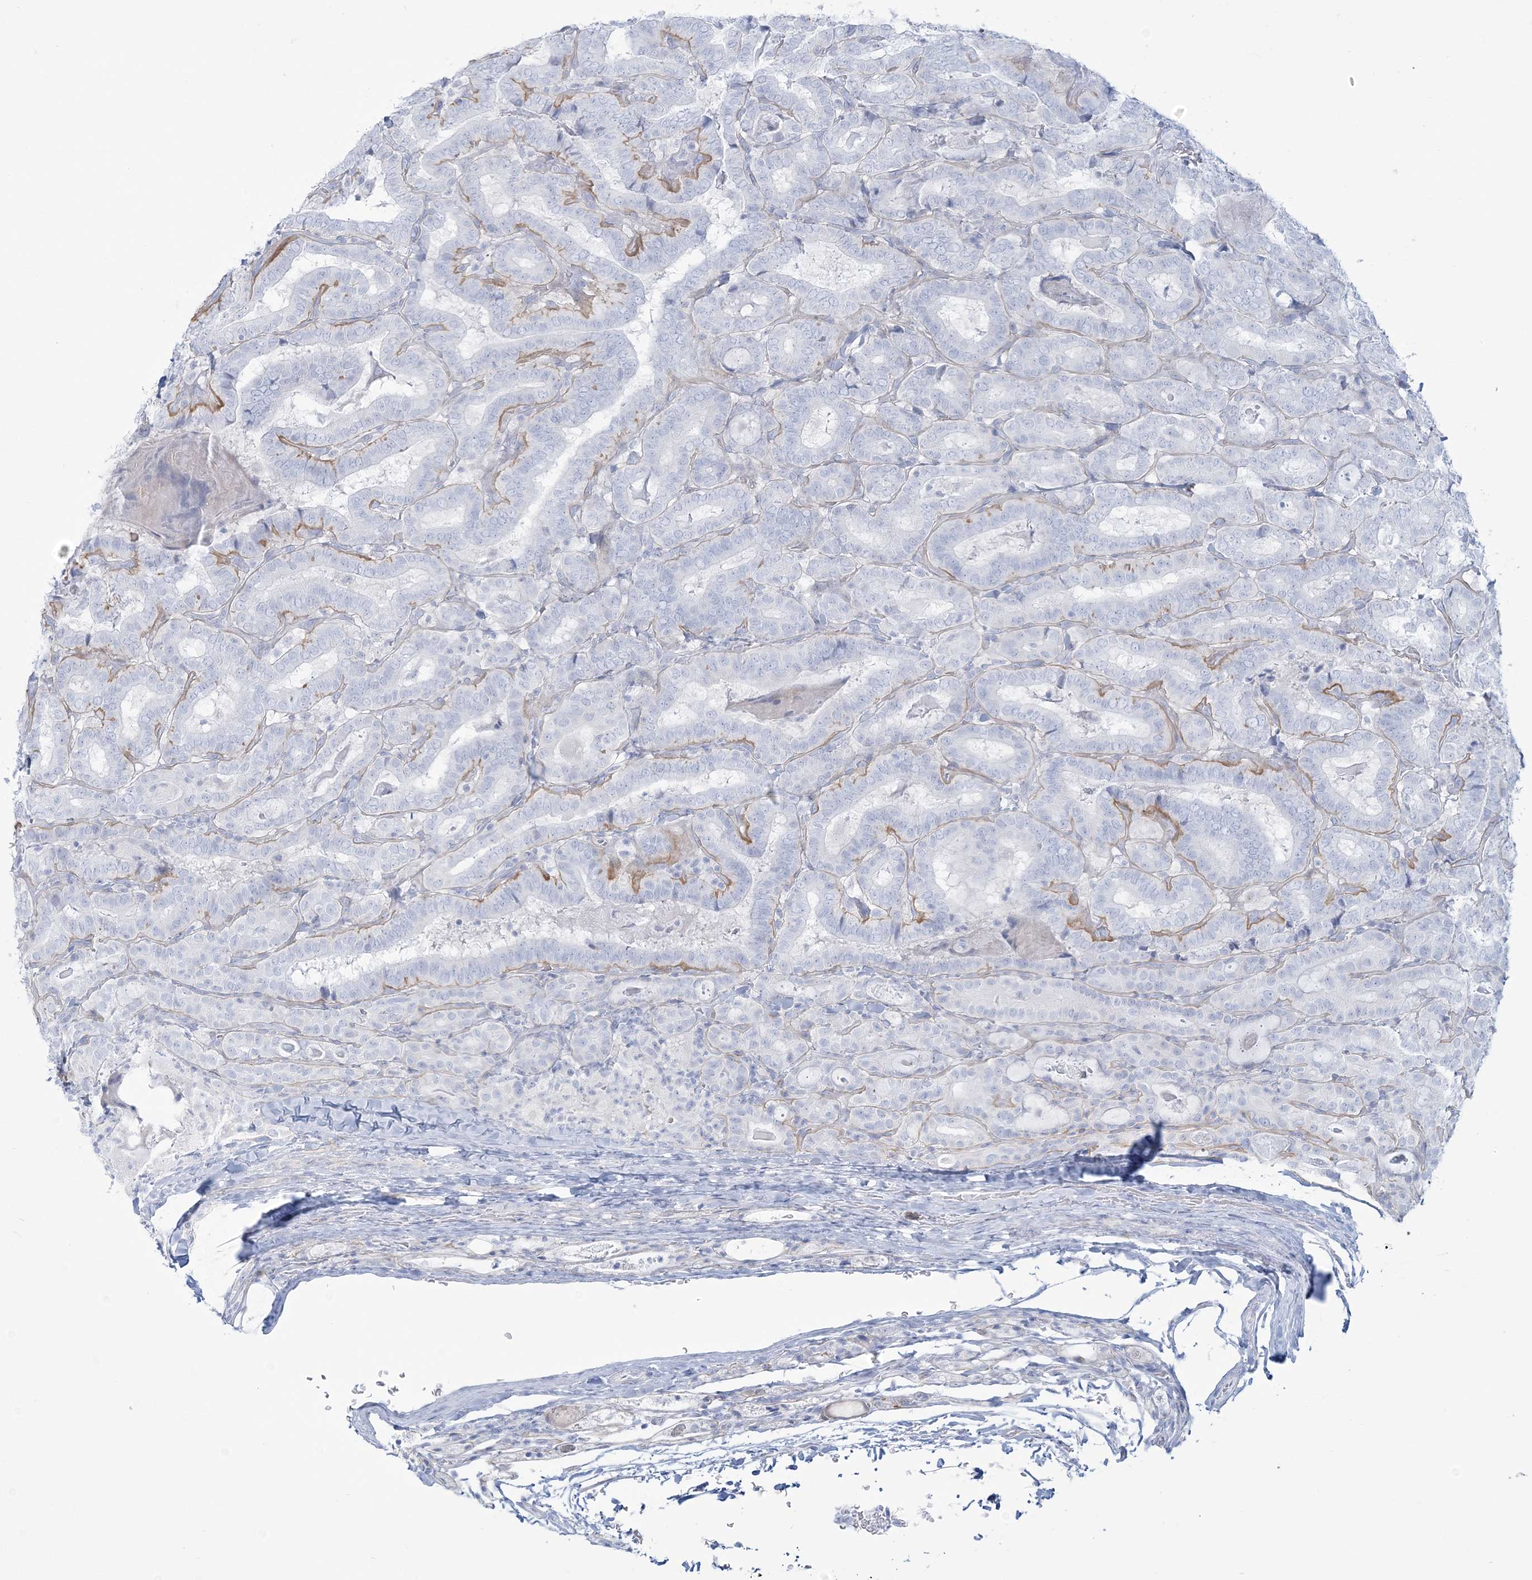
{"staining": {"intensity": "negative", "quantity": "none", "location": "none"}, "tissue": "thyroid cancer", "cell_type": "Tumor cells", "image_type": "cancer", "snomed": [{"axis": "morphology", "description": "Papillary adenocarcinoma, NOS"}, {"axis": "topography", "description": "Thyroid gland"}], "caption": "Protein analysis of thyroid papillary adenocarcinoma exhibits no significant expression in tumor cells.", "gene": "ADGB", "patient": {"sex": "female", "age": 72}}